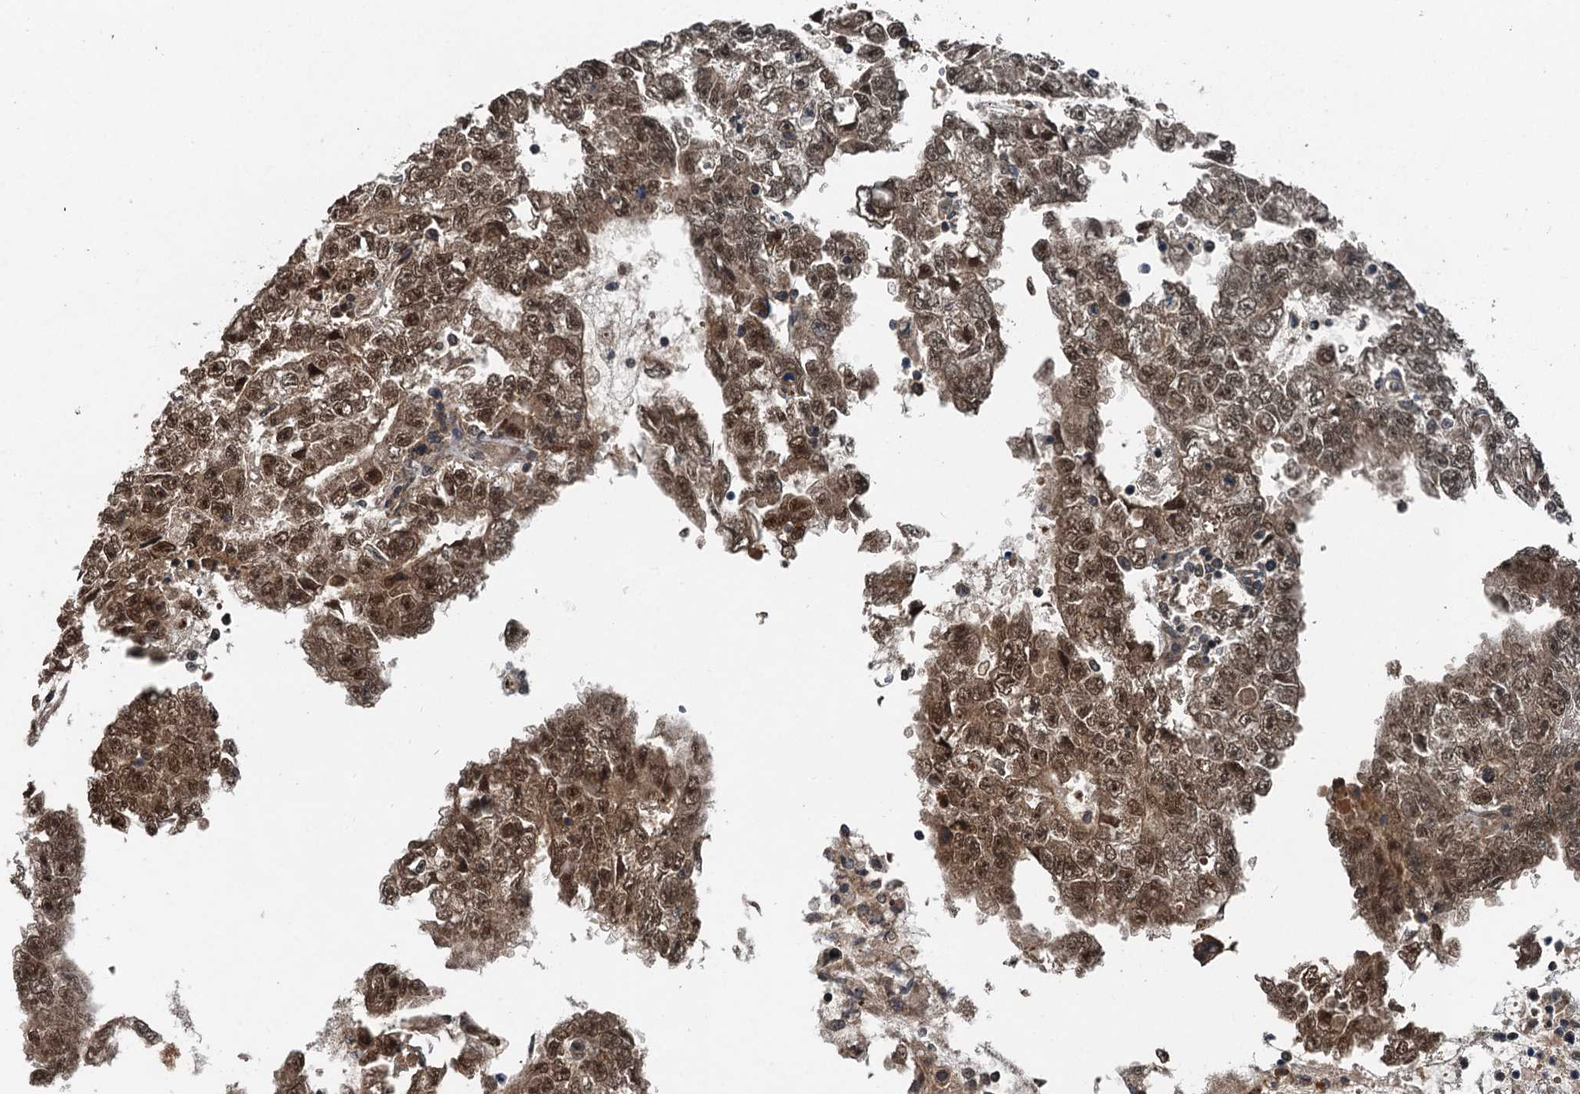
{"staining": {"intensity": "strong", "quantity": ">75%", "location": "nuclear"}, "tissue": "testis cancer", "cell_type": "Tumor cells", "image_type": "cancer", "snomed": [{"axis": "morphology", "description": "Carcinoma, Embryonal, NOS"}, {"axis": "topography", "description": "Testis"}], "caption": "A high-resolution histopathology image shows immunohistochemistry staining of testis cancer, which exhibits strong nuclear expression in approximately >75% of tumor cells.", "gene": "UBXN6", "patient": {"sex": "male", "age": 25}}